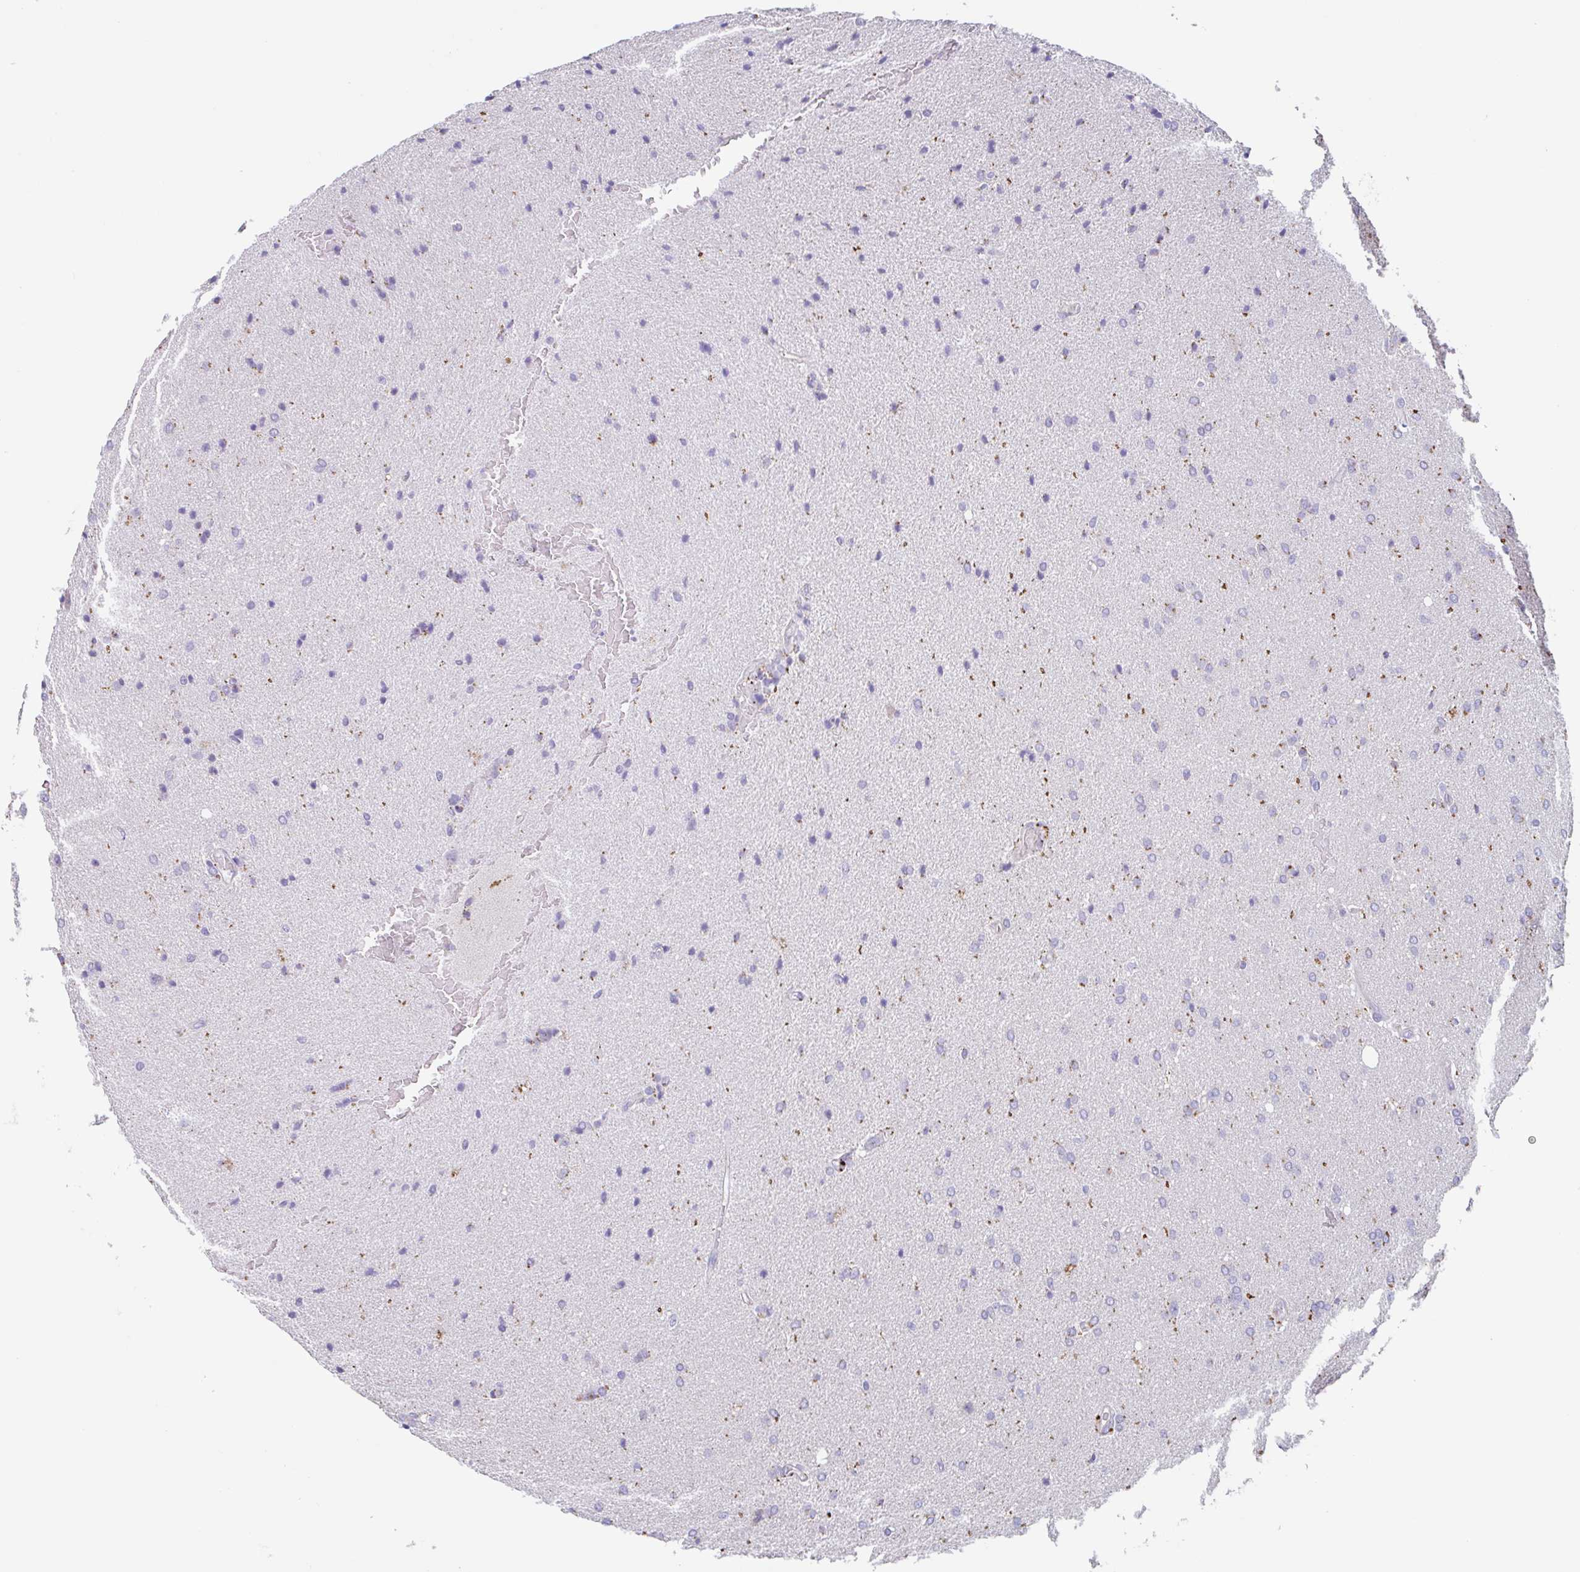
{"staining": {"intensity": "negative", "quantity": "none", "location": "none"}, "tissue": "glioma", "cell_type": "Tumor cells", "image_type": "cancer", "snomed": [{"axis": "morphology", "description": "Glioma, malignant, High grade"}, {"axis": "topography", "description": "Brain"}], "caption": "DAB (3,3'-diaminobenzidine) immunohistochemical staining of glioma demonstrates no significant staining in tumor cells.", "gene": "LENG9", "patient": {"sex": "male", "age": 56}}